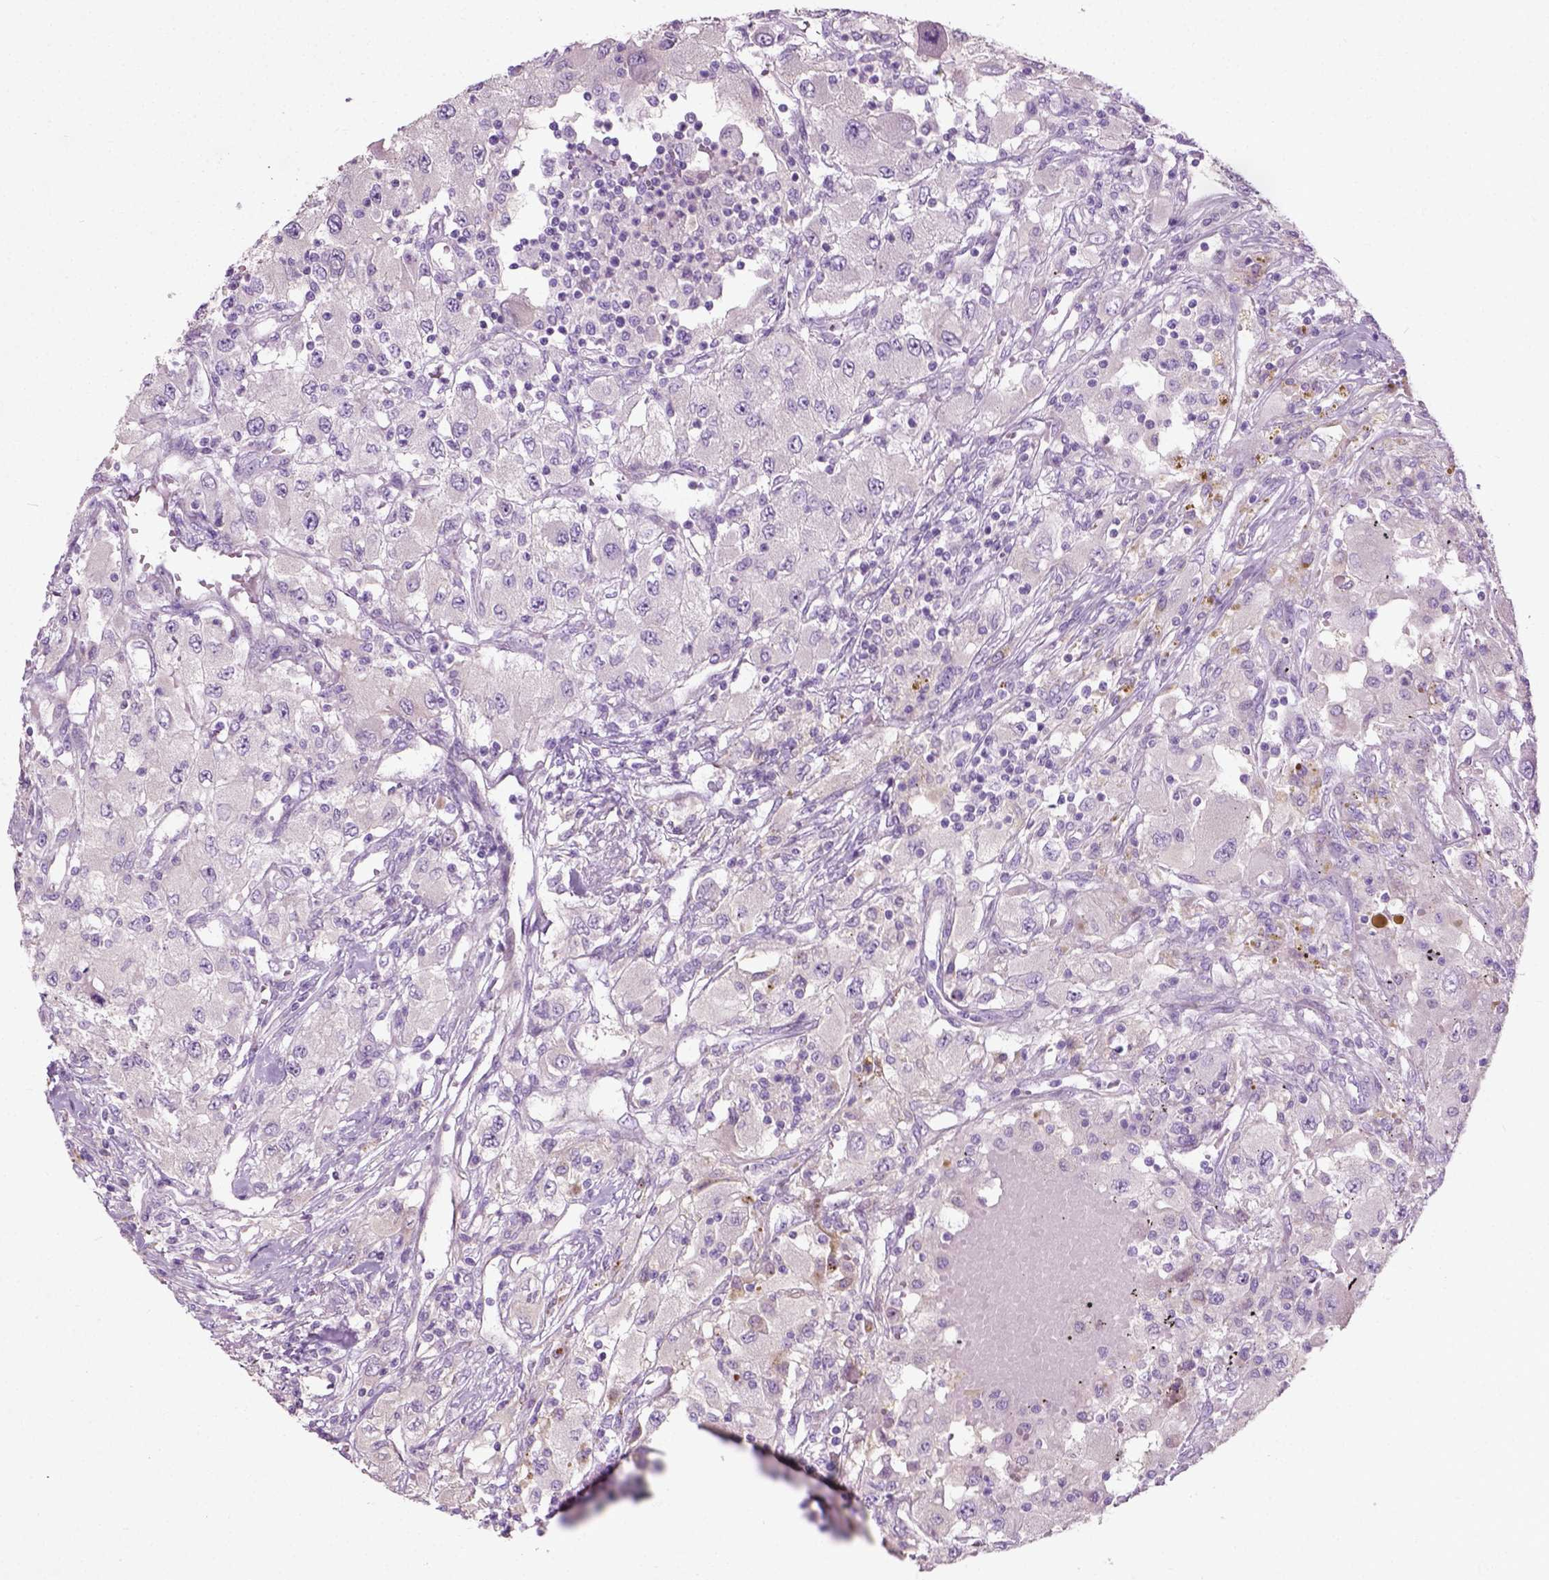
{"staining": {"intensity": "negative", "quantity": "none", "location": "none"}, "tissue": "renal cancer", "cell_type": "Tumor cells", "image_type": "cancer", "snomed": [{"axis": "morphology", "description": "Adenocarcinoma, NOS"}, {"axis": "topography", "description": "Kidney"}], "caption": "Immunohistochemistry of human renal cancer (adenocarcinoma) displays no positivity in tumor cells.", "gene": "PKP3", "patient": {"sex": "female", "age": 67}}